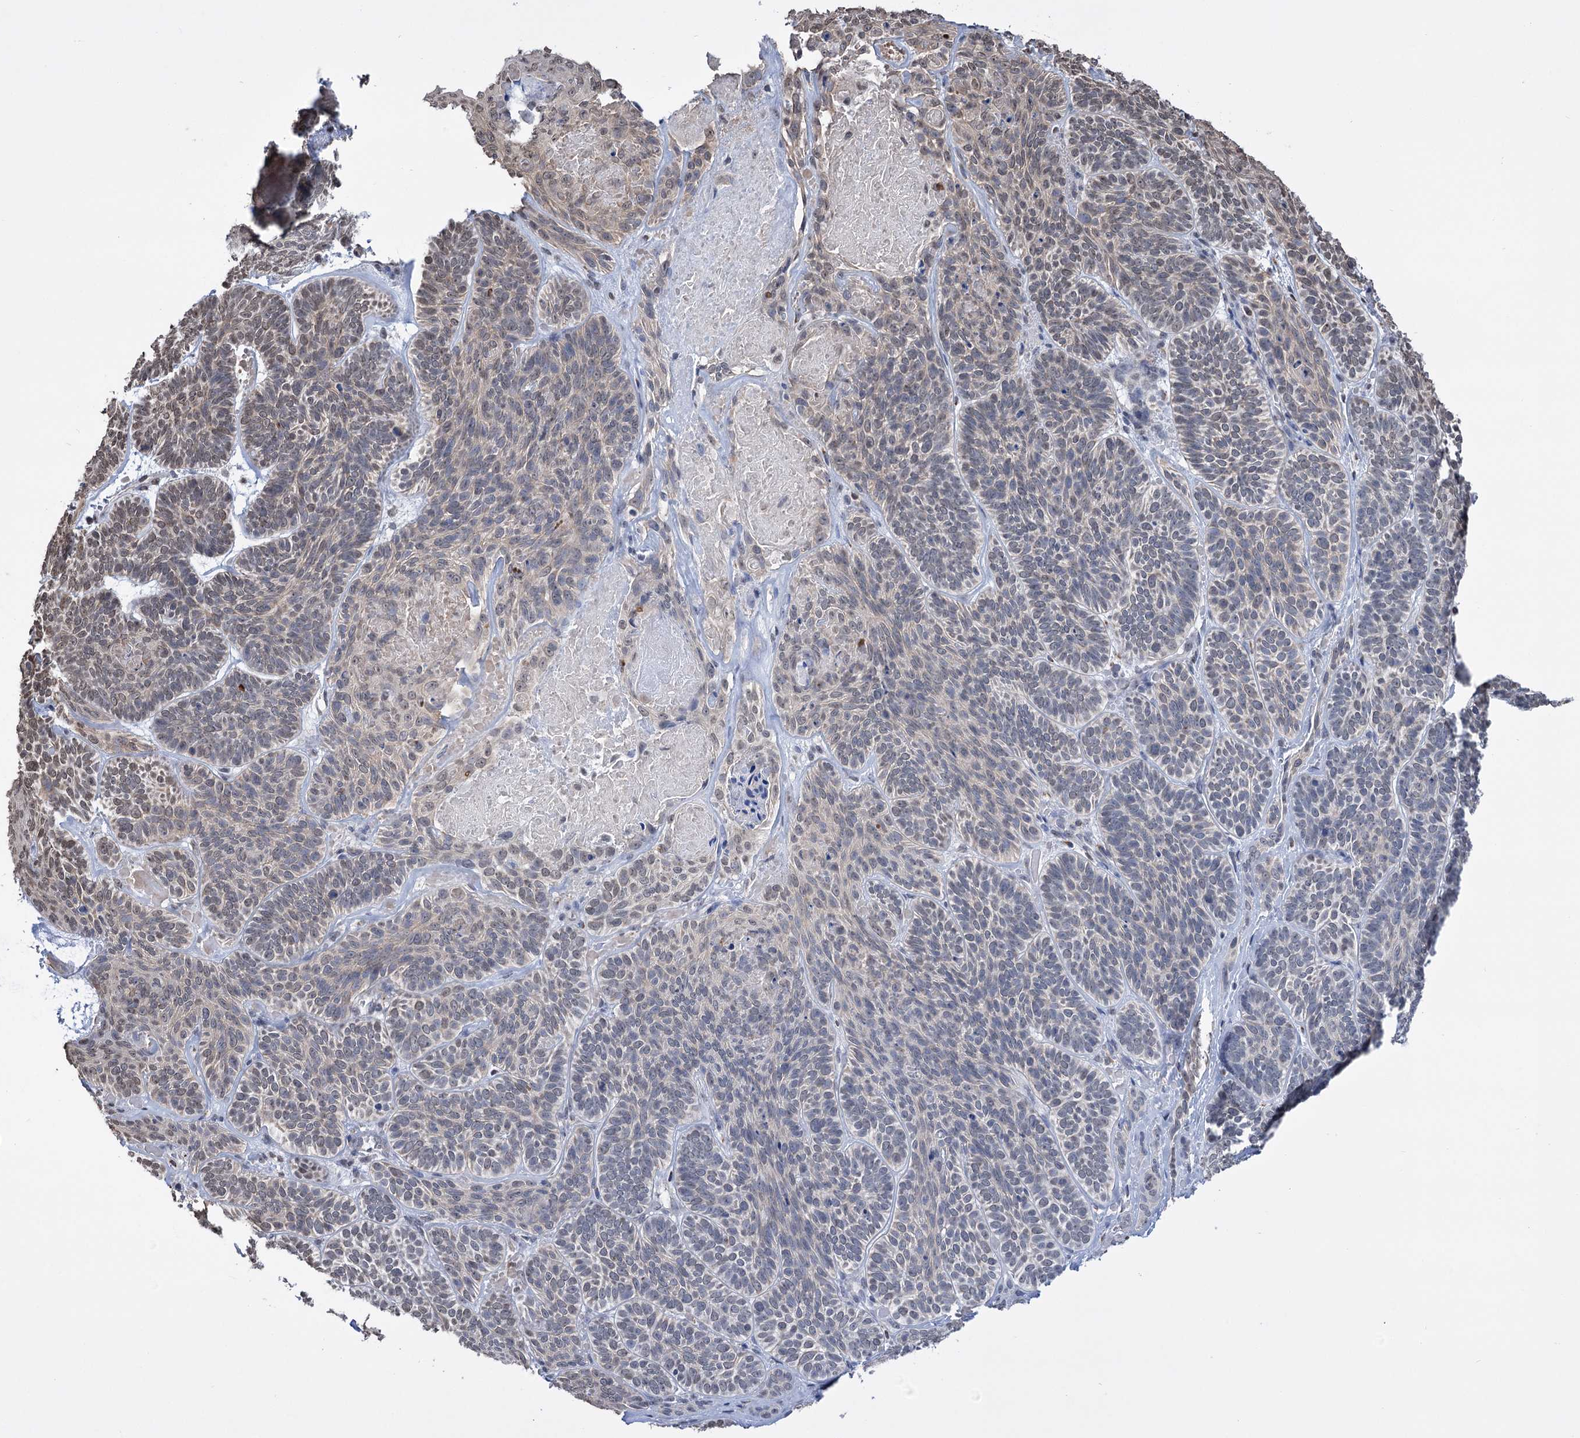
{"staining": {"intensity": "weak", "quantity": "25%-75%", "location": "nuclear"}, "tissue": "skin cancer", "cell_type": "Tumor cells", "image_type": "cancer", "snomed": [{"axis": "morphology", "description": "Basal cell carcinoma"}, {"axis": "topography", "description": "Skin"}], "caption": "Skin cancer tissue displays weak nuclear positivity in approximately 25%-75% of tumor cells, visualized by immunohistochemistry.", "gene": "ABHD10", "patient": {"sex": "male", "age": 85}}